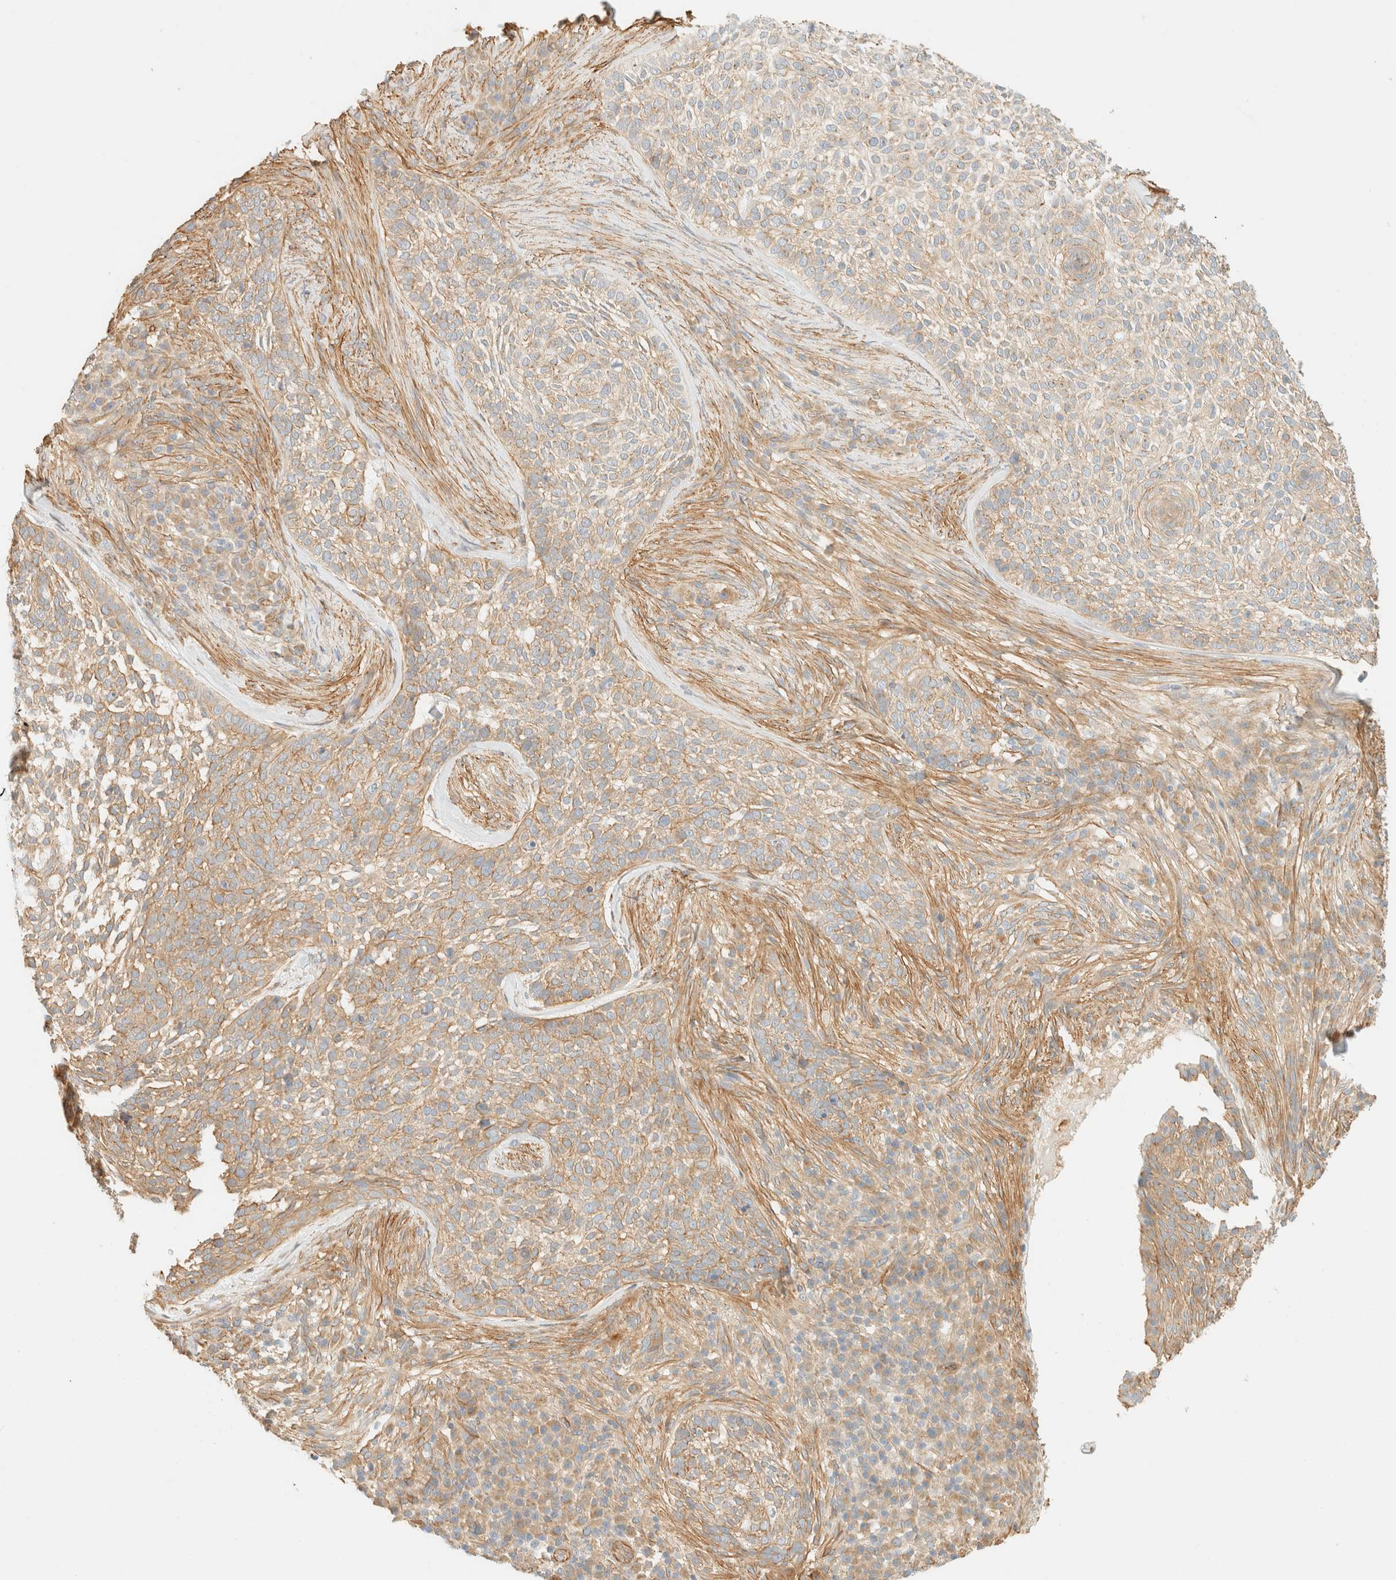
{"staining": {"intensity": "weak", "quantity": ">75%", "location": "cytoplasmic/membranous"}, "tissue": "skin cancer", "cell_type": "Tumor cells", "image_type": "cancer", "snomed": [{"axis": "morphology", "description": "Basal cell carcinoma"}, {"axis": "topography", "description": "Skin"}], "caption": "Skin basal cell carcinoma stained with a protein marker reveals weak staining in tumor cells.", "gene": "OTOP2", "patient": {"sex": "female", "age": 64}}